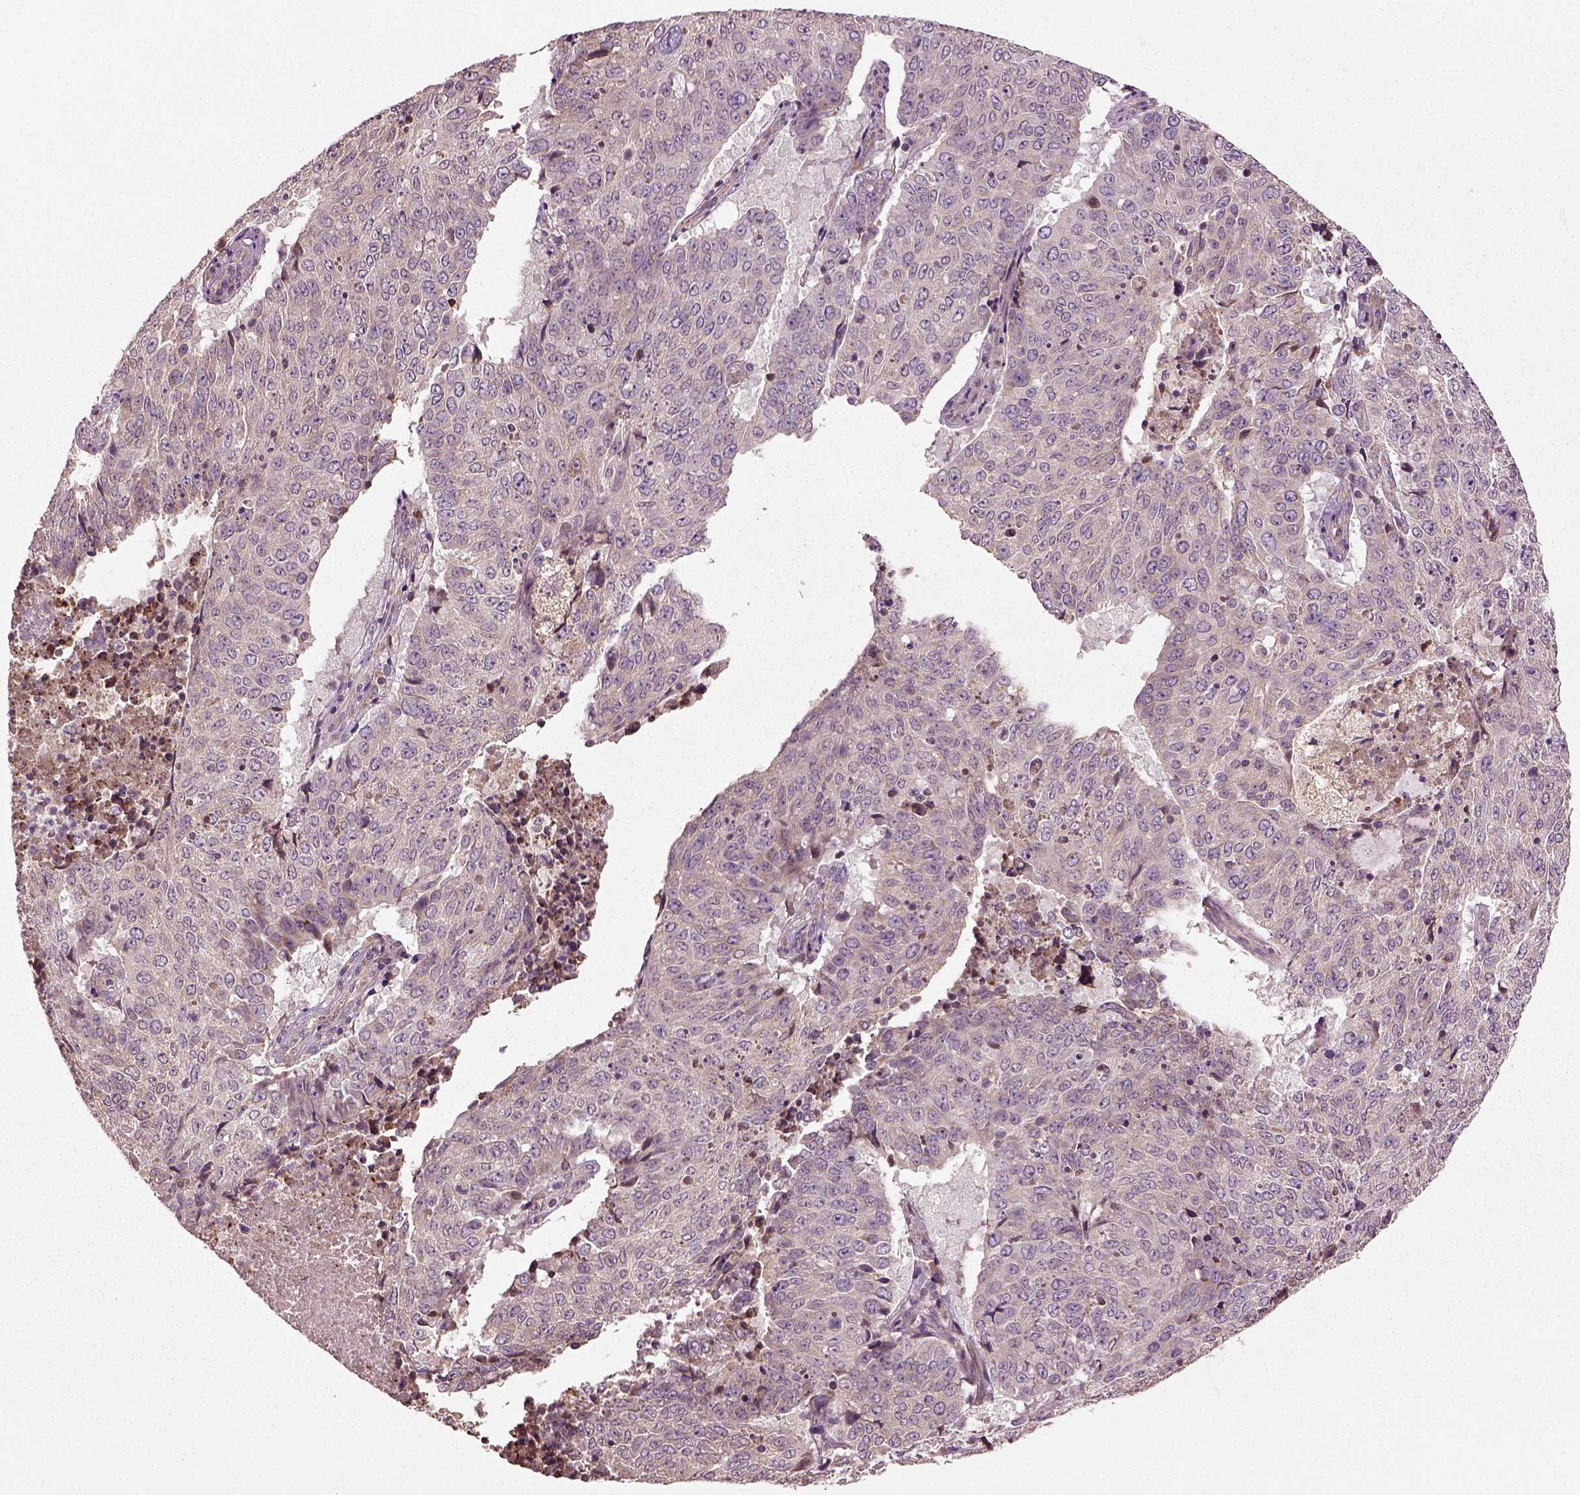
{"staining": {"intensity": "negative", "quantity": "none", "location": "none"}, "tissue": "lung cancer", "cell_type": "Tumor cells", "image_type": "cancer", "snomed": [{"axis": "morphology", "description": "Normal tissue, NOS"}, {"axis": "morphology", "description": "Squamous cell carcinoma, NOS"}, {"axis": "topography", "description": "Bronchus"}, {"axis": "topography", "description": "Lung"}], "caption": "IHC histopathology image of neoplastic tissue: squamous cell carcinoma (lung) stained with DAB (3,3'-diaminobenzidine) displays no significant protein staining in tumor cells.", "gene": "ERV3-1", "patient": {"sex": "male", "age": 64}}